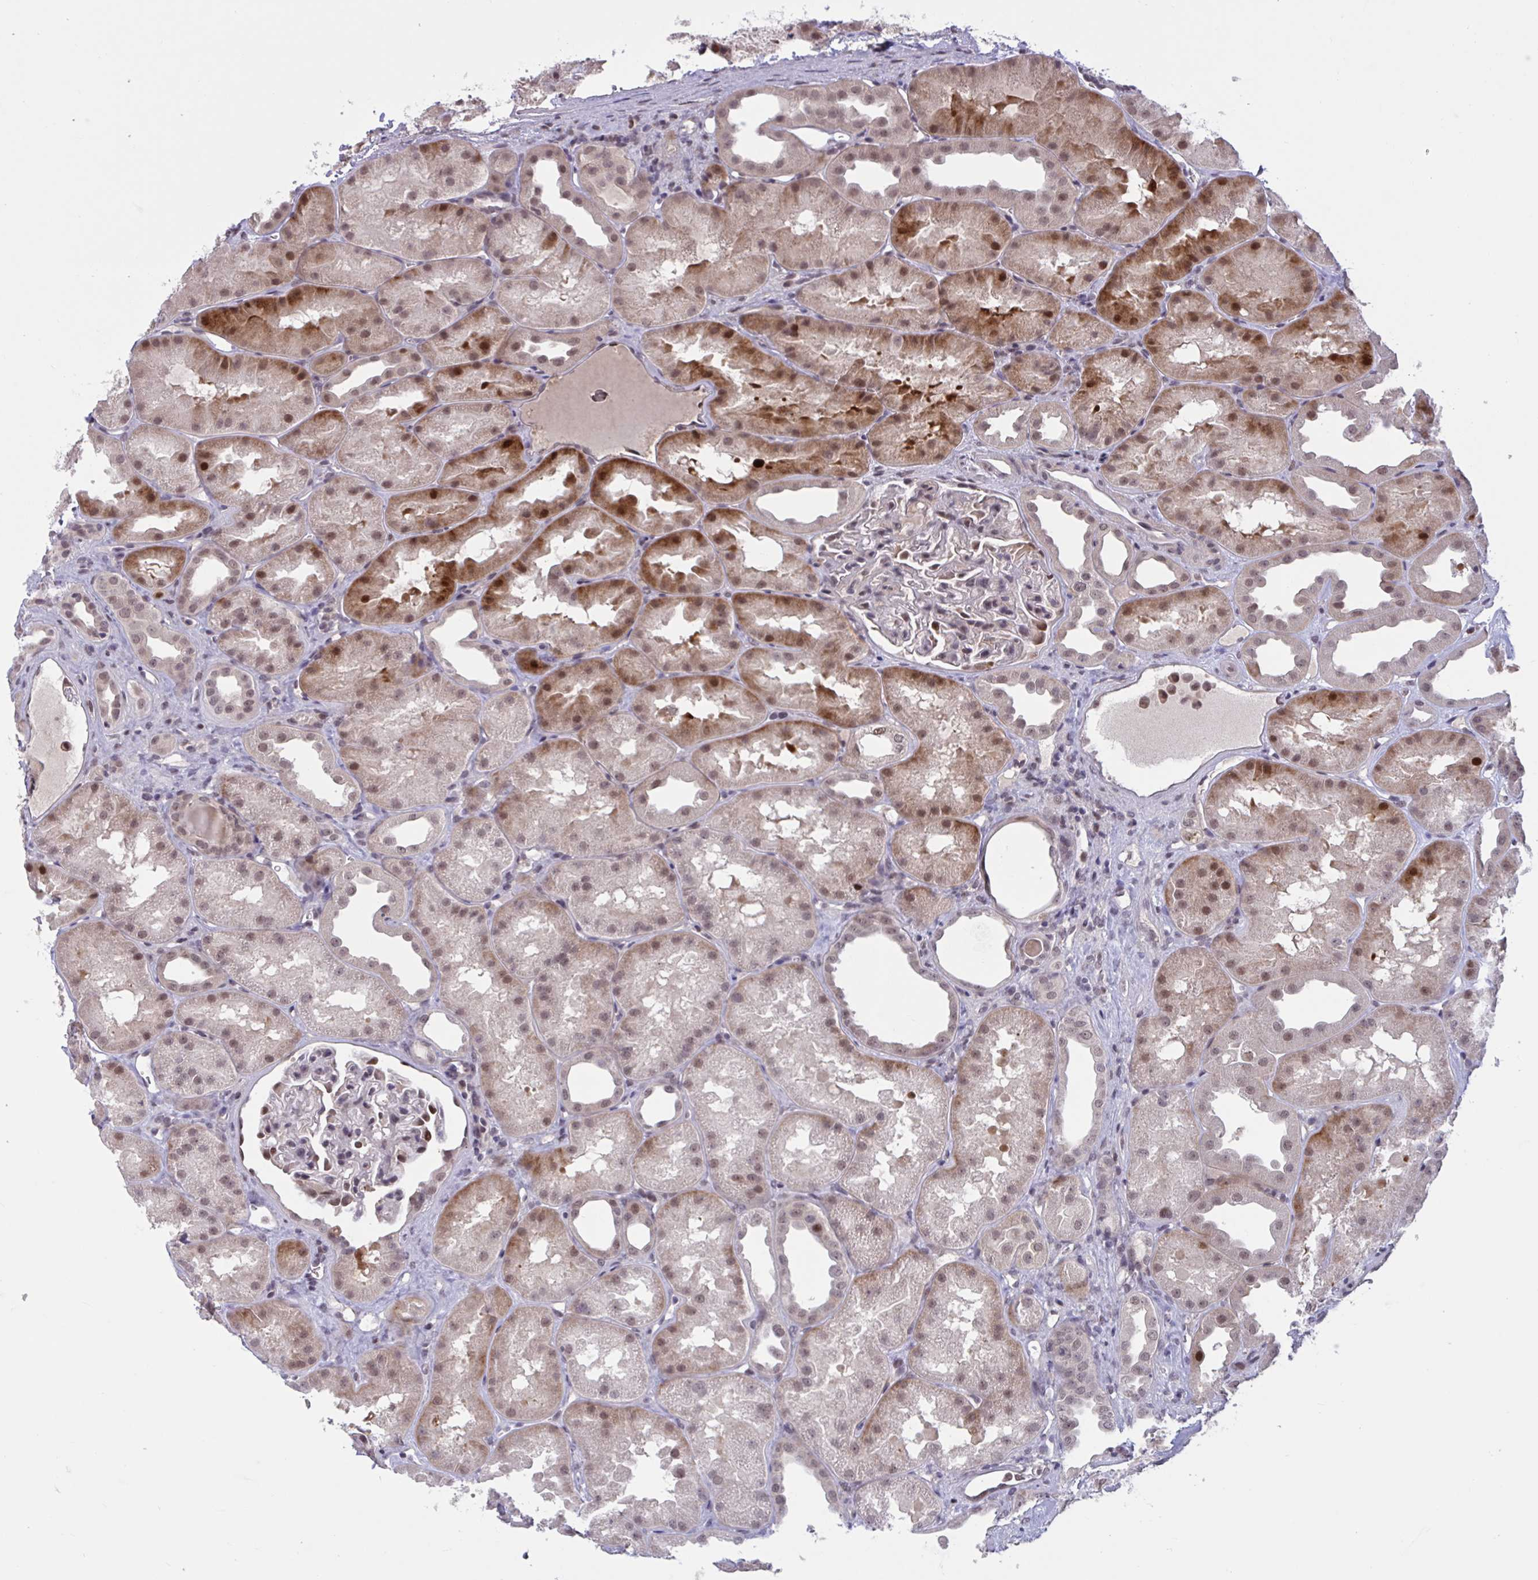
{"staining": {"intensity": "moderate", "quantity": "<25%", "location": "nuclear"}, "tissue": "kidney", "cell_type": "Cells in glomeruli", "image_type": "normal", "snomed": [{"axis": "morphology", "description": "Normal tissue, NOS"}, {"axis": "topography", "description": "Kidney"}], "caption": "The histopathology image displays a brown stain indicating the presence of a protein in the nuclear of cells in glomeruli in kidney. Using DAB (3,3'-diaminobenzidine) (brown) and hematoxylin (blue) stains, captured at high magnification using brightfield microscopy.", "gene": "ZNF414", "patient": {"sex": "male", "age": 61}}